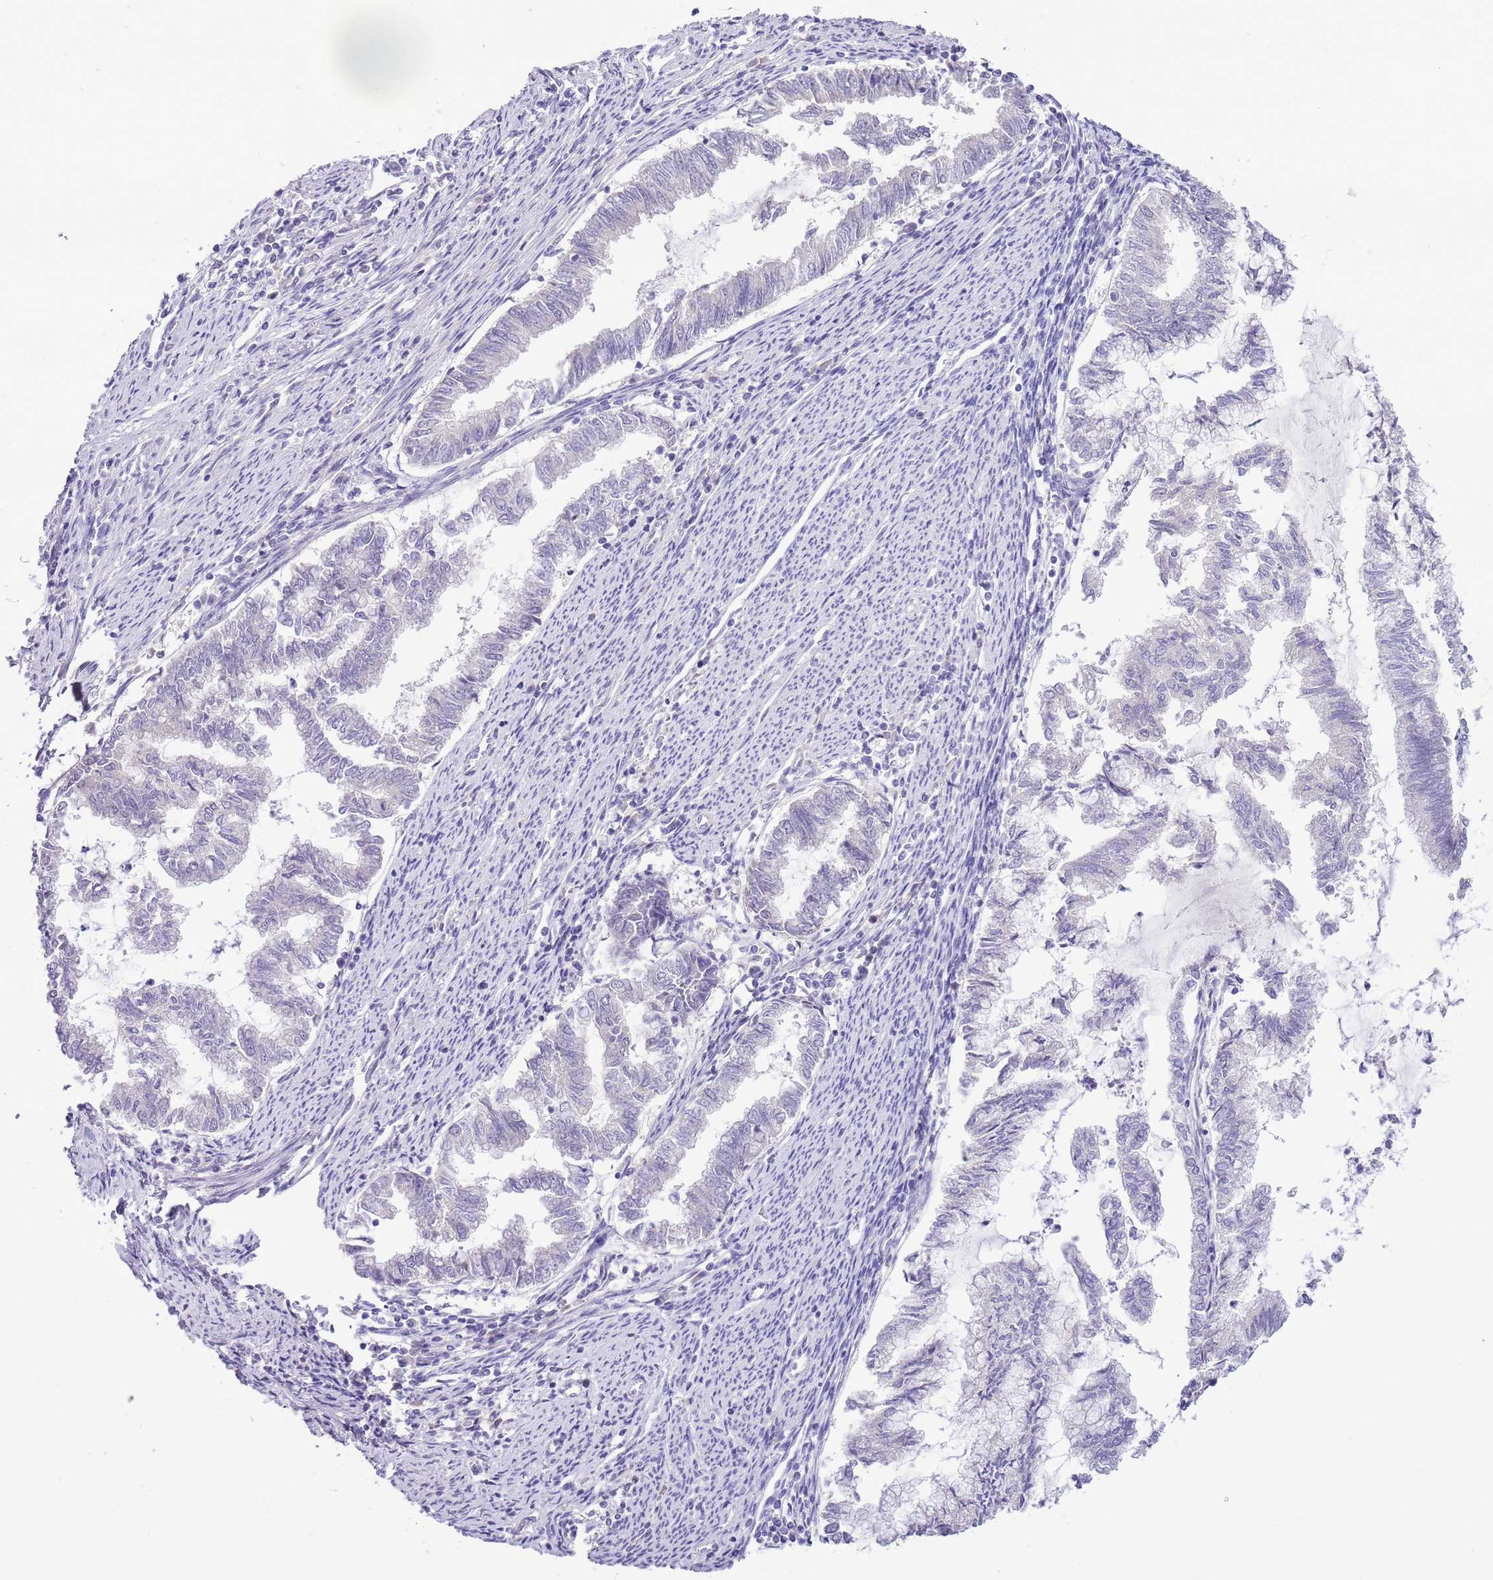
{"staining": {"intensity": "negative", "quantity": "none", "location": "none"}, "tissue": "endometrial cancer", "cell_type": "Tumor cells", "image_type": "cancer", "snomed": [{"axis": "morphology", "description": "Adenocarcinoma, NOS"}, {"axis": "topography", "description": "Endometrium"}], "caption": "Endometrial adenocarcinoma was stained to show a protein in brown. There is no significant positivity in tumor cells.", "gene": "FBRSL1", "patient": {"sex": "female", "age": 79}}